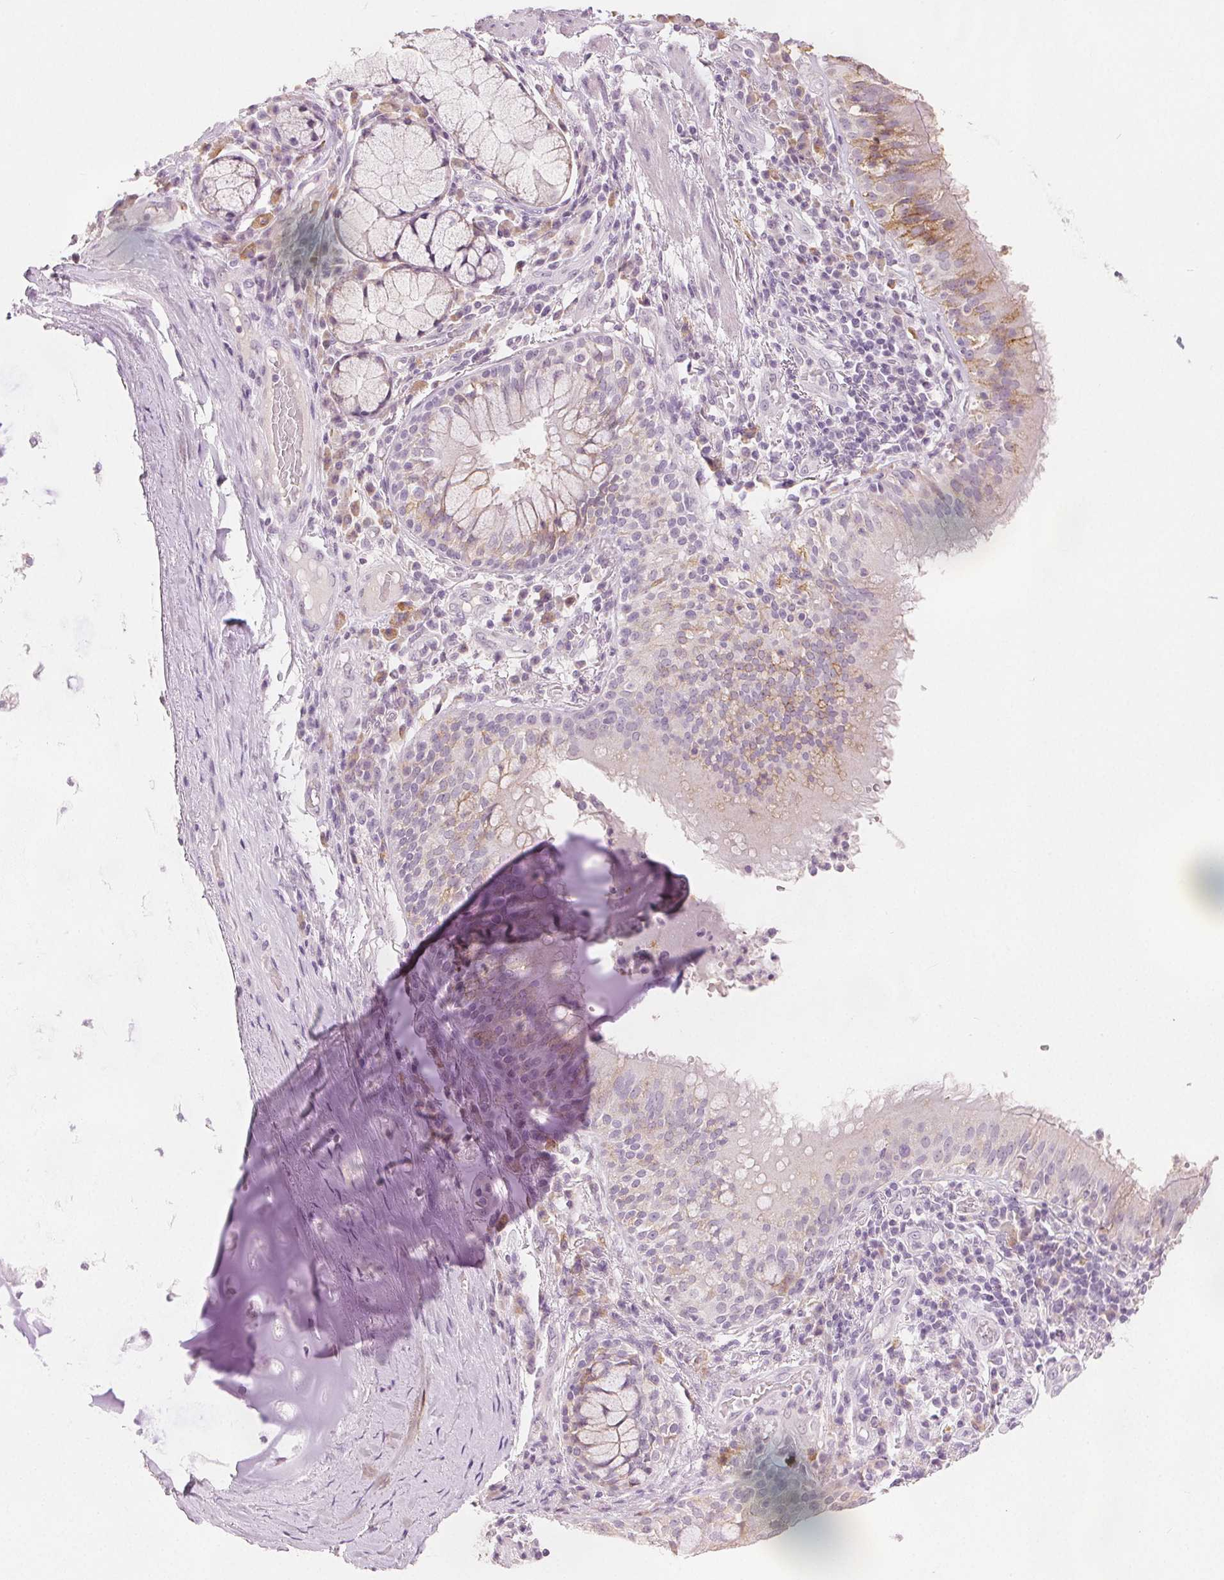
{"staining": {"intensity": "moderate", "quantity": "<25%", "location": "cytoplasmic/membranous"}, "tissue": "bronchus", "cell_type": "Respiratory epithelial cells", "image_type": "normal", "snomed": [{"axis": "morphology", "description": "Normal tissue, NOS"}, {"axis": "topography", "description": "Cartilage tissue"}, {"axis": "topography", "description": "Bronchus"}], "caption": "Respiratory epithelial cells exhibit moderate cytoplasmic/membranous expression in about <25% of cells in unremarkable bronchus.", "gene": "CA12", "patient": {"sex": "male", "age": 56}}